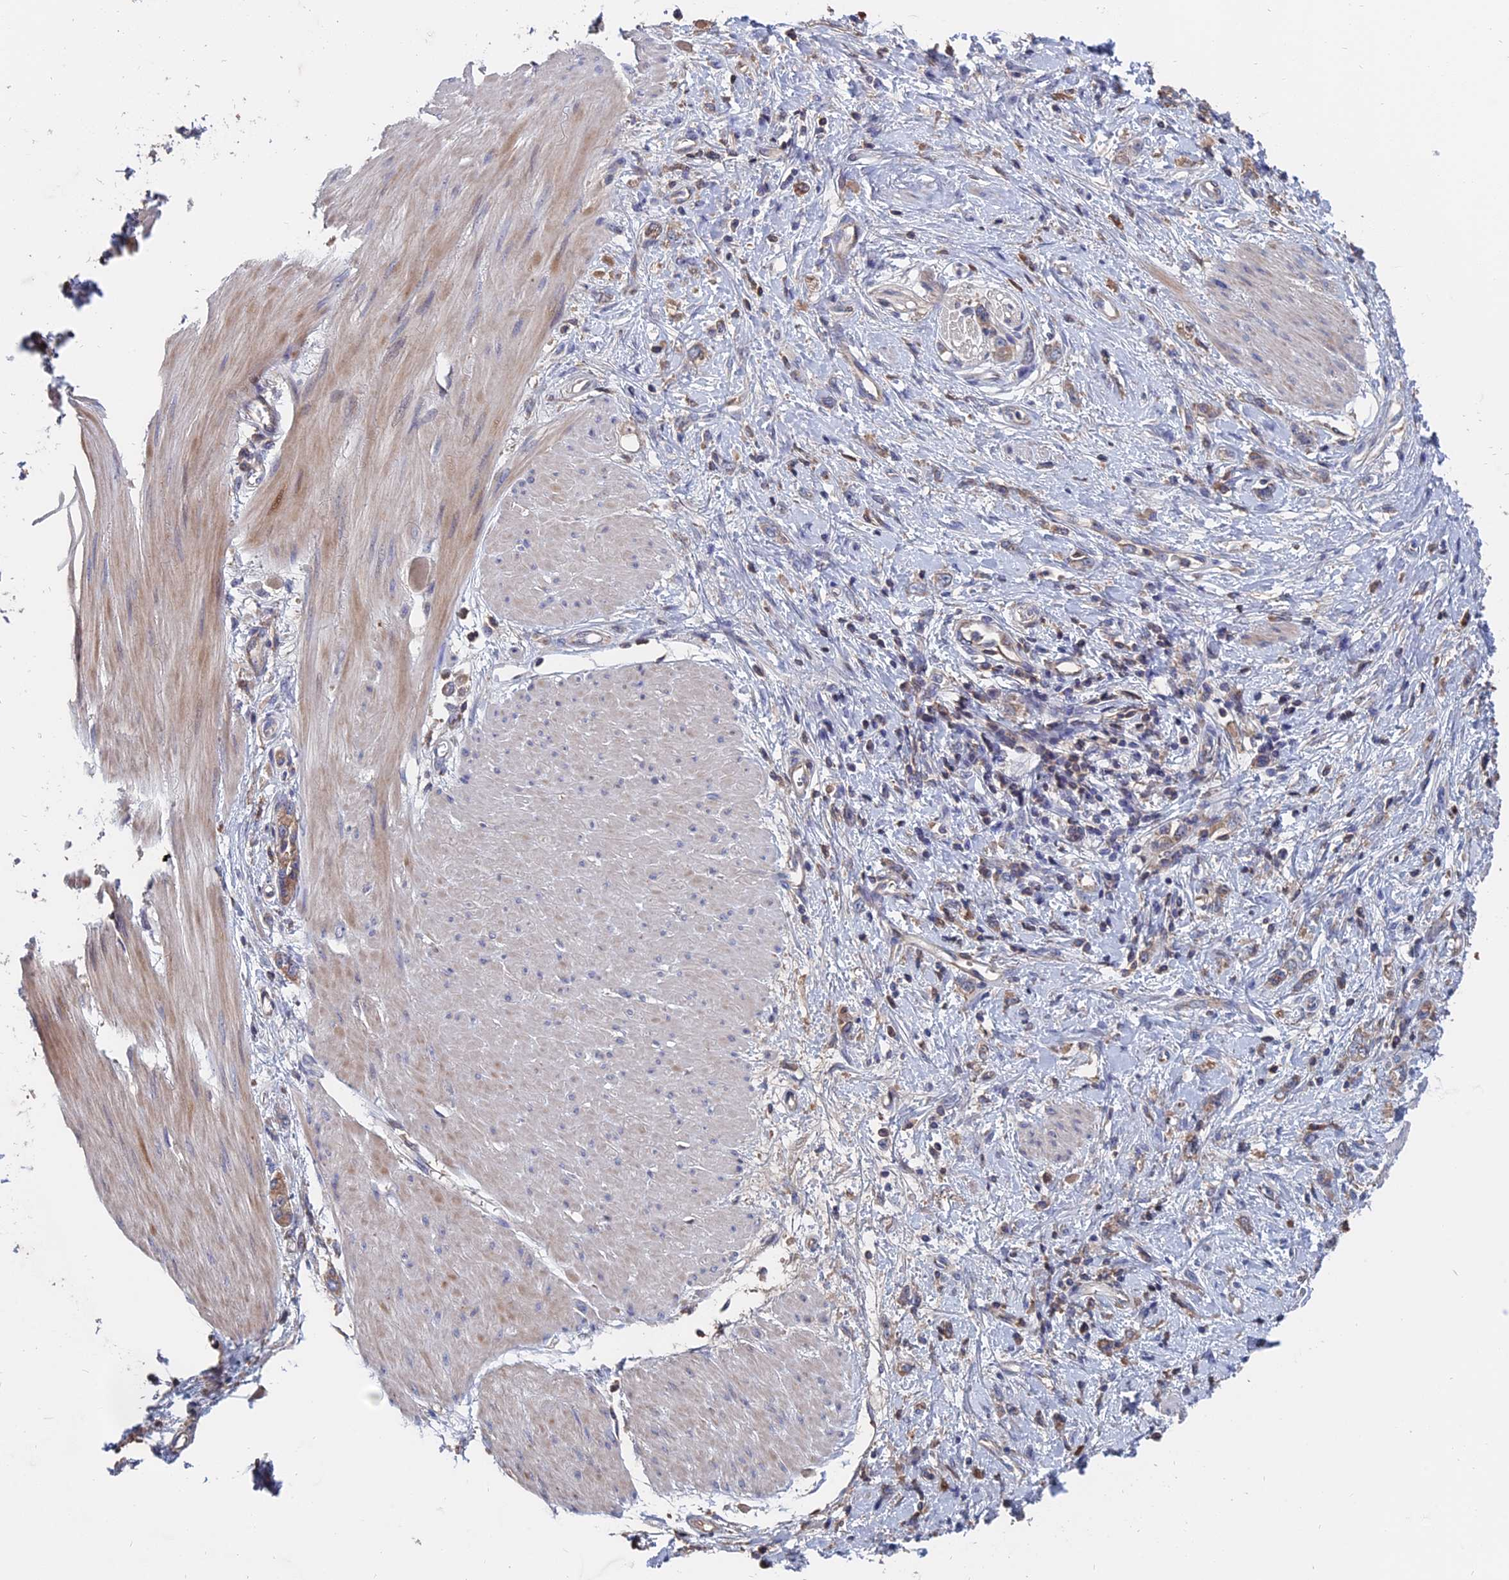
{"staining": {"intensity": "weak", "quantity": "<25%", "location": "cytoplasmic/membranous"}, "tissue": "stomach cancer", "cell_type": "Tumor cells", "image_type": "cancer", "snomed": [{"axis": "morphology", "description": "Adenocarcinoma, NOS"}, {"axis": "topography", "description": "Stomach"}], "caption": "Immunohistochemical staining of human stomach cancer reveals no significant staining in tumor cells. (Stains: DAB IHC with hematoxylin counter stain, Microscopy: brightfield microscopy at high magnification).", "gene": "SLC33A1", "patient": {"sex": "female", "age": 76}}